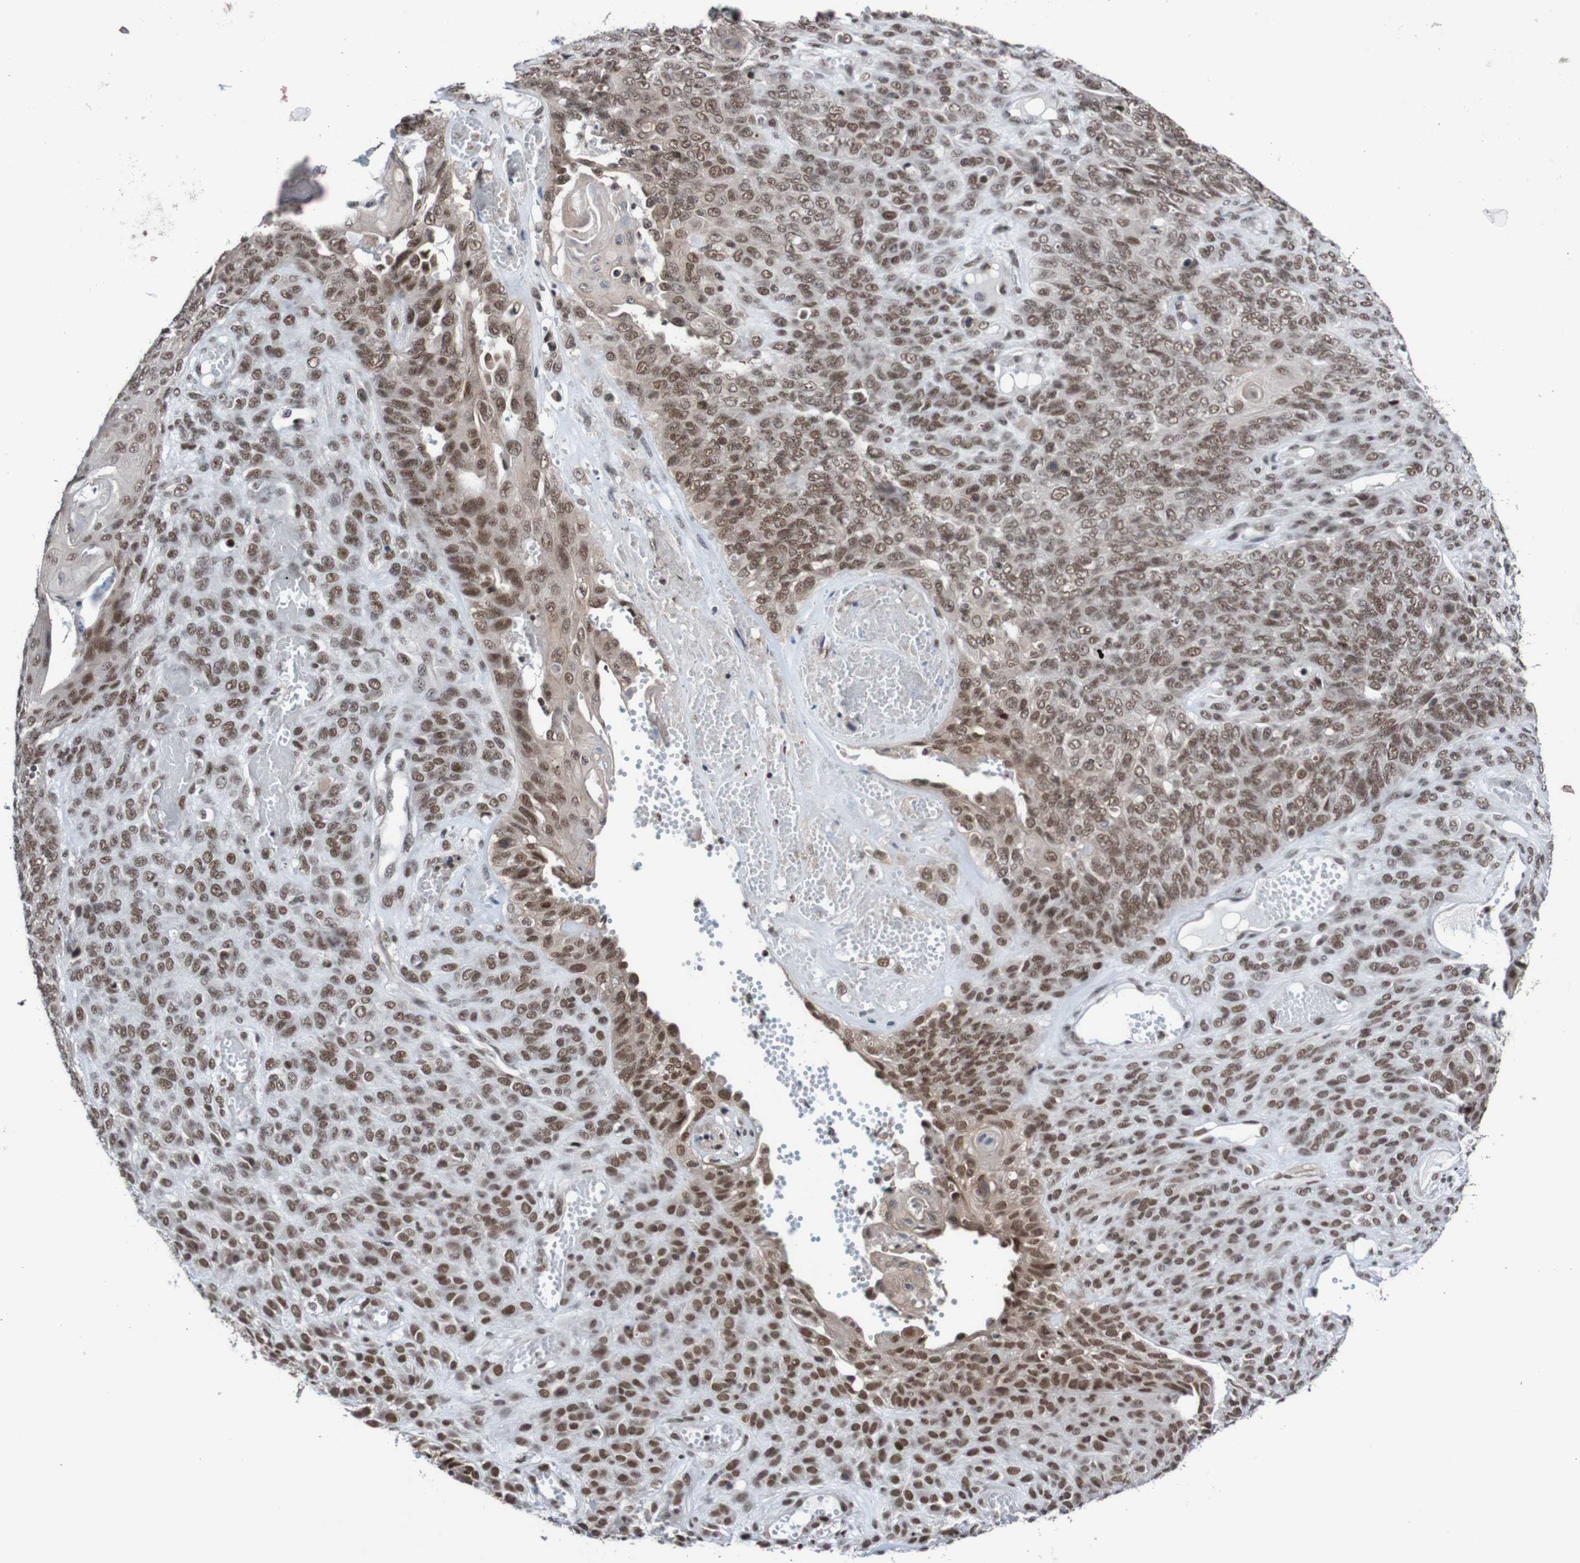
{"staining": {"intensity": "moderate", "quantity": ">75%", "location": "nuclear"}, "tissue": "endometrial cancer", "cell_type": "Tumor cells", "image_type": "cancer", "snomed": [{"axis": "morphology", "description": "Adenocarcinoma, NOS"}, {"axis": "topography", "description": "Endometrium"}], "caption": "There is medium levels of moderate nuclear staining in tumor cells of endometrial cancer, as demonstrated by immunohistochemical staining (brown color).", "gene": "CDC5L", "patient": {"sex": "female", "age": 32}}